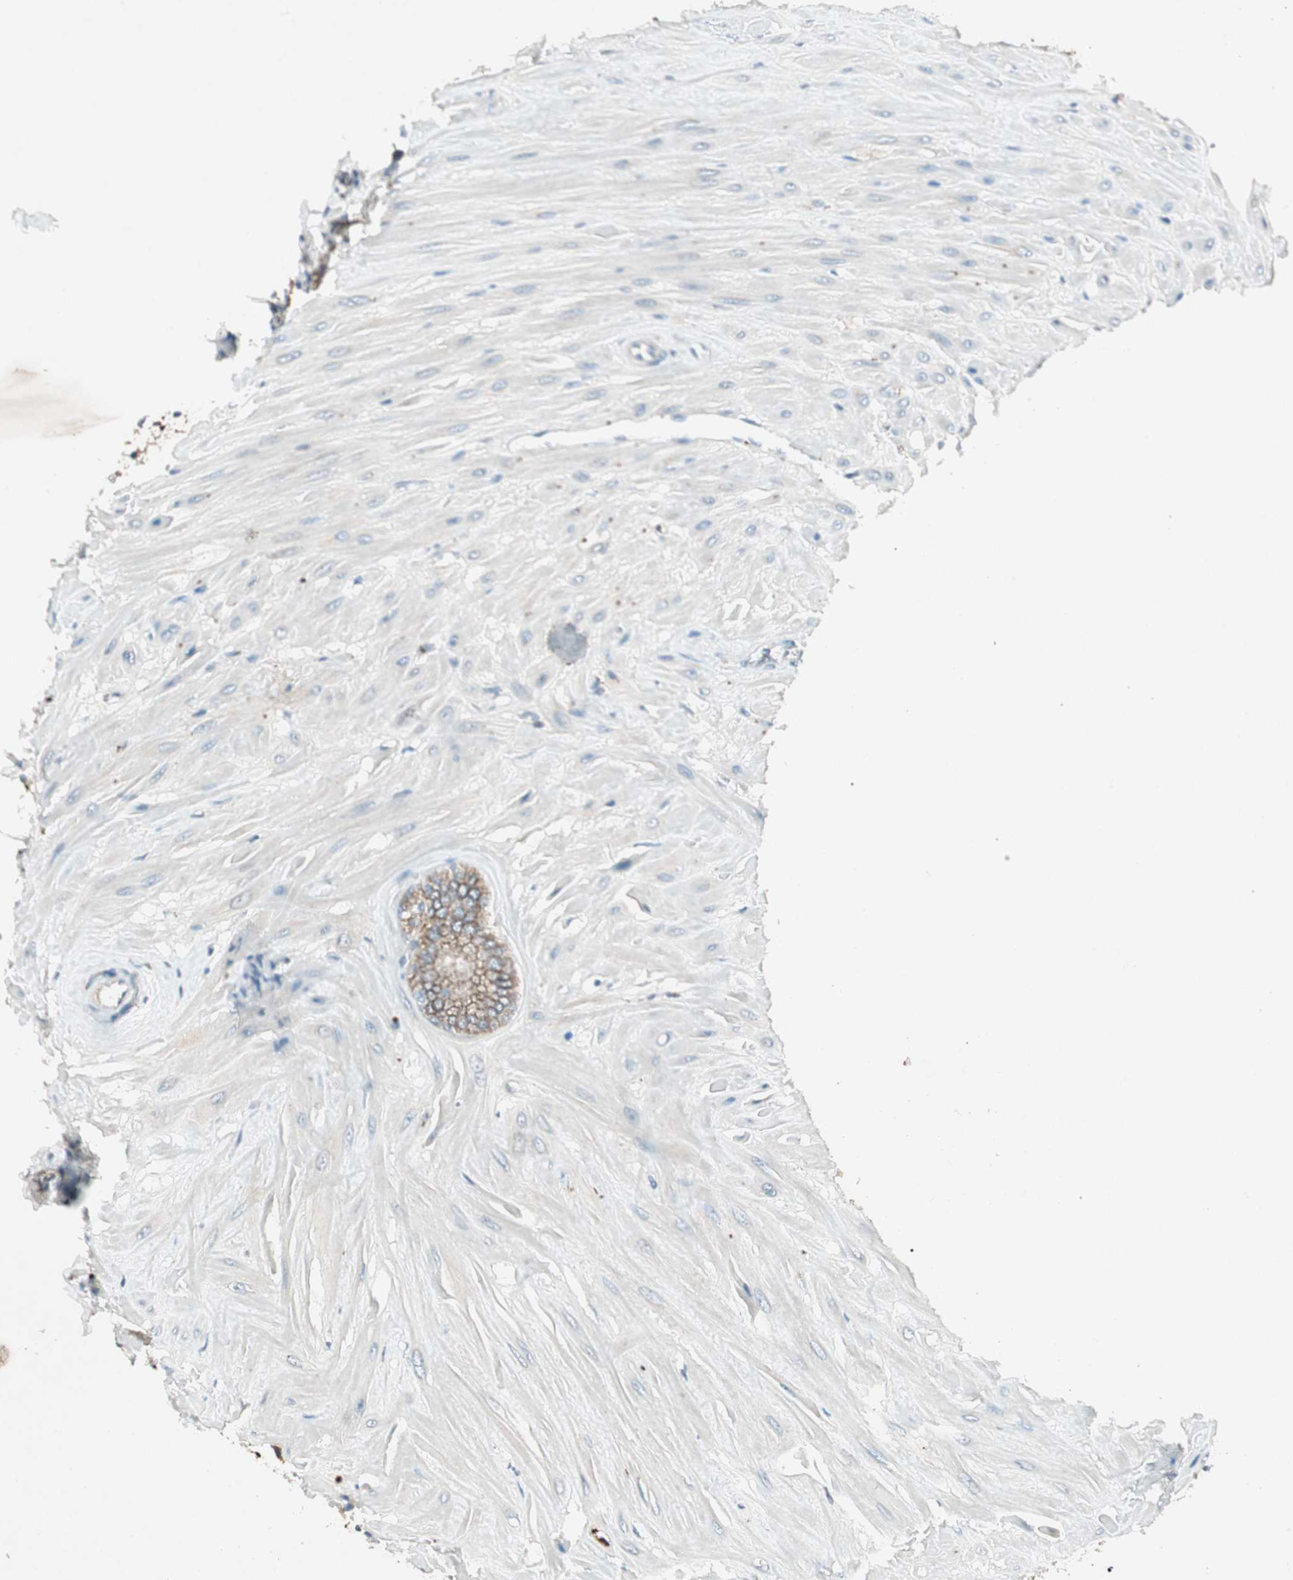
{"staining": {"intensity": "moderate", "quantity": ">75%", "location": "cytoplasmic/membranous"}, "tissue": "seminal vesicle", "cell_type": "Glandular cells", "image_type": "normal", "snomed": [{"axis": "morphology", "description": "Normal tissue, NOS"}, {"axis": "topography", "description": "Seminal veicle"}], "caption": "Immunohistochemistry photomicrograph of normal seminal vesicle: seminal vesicle stained using IHC demonstrates medium levels of moderate protein expression localized specifically in the cytoplasmic/membranous of glandular cells, appearing as a cytoplasmic/membranous brown color.", "gene": "NKAIN1", "patient": {"sex": "male", "age": 46}}